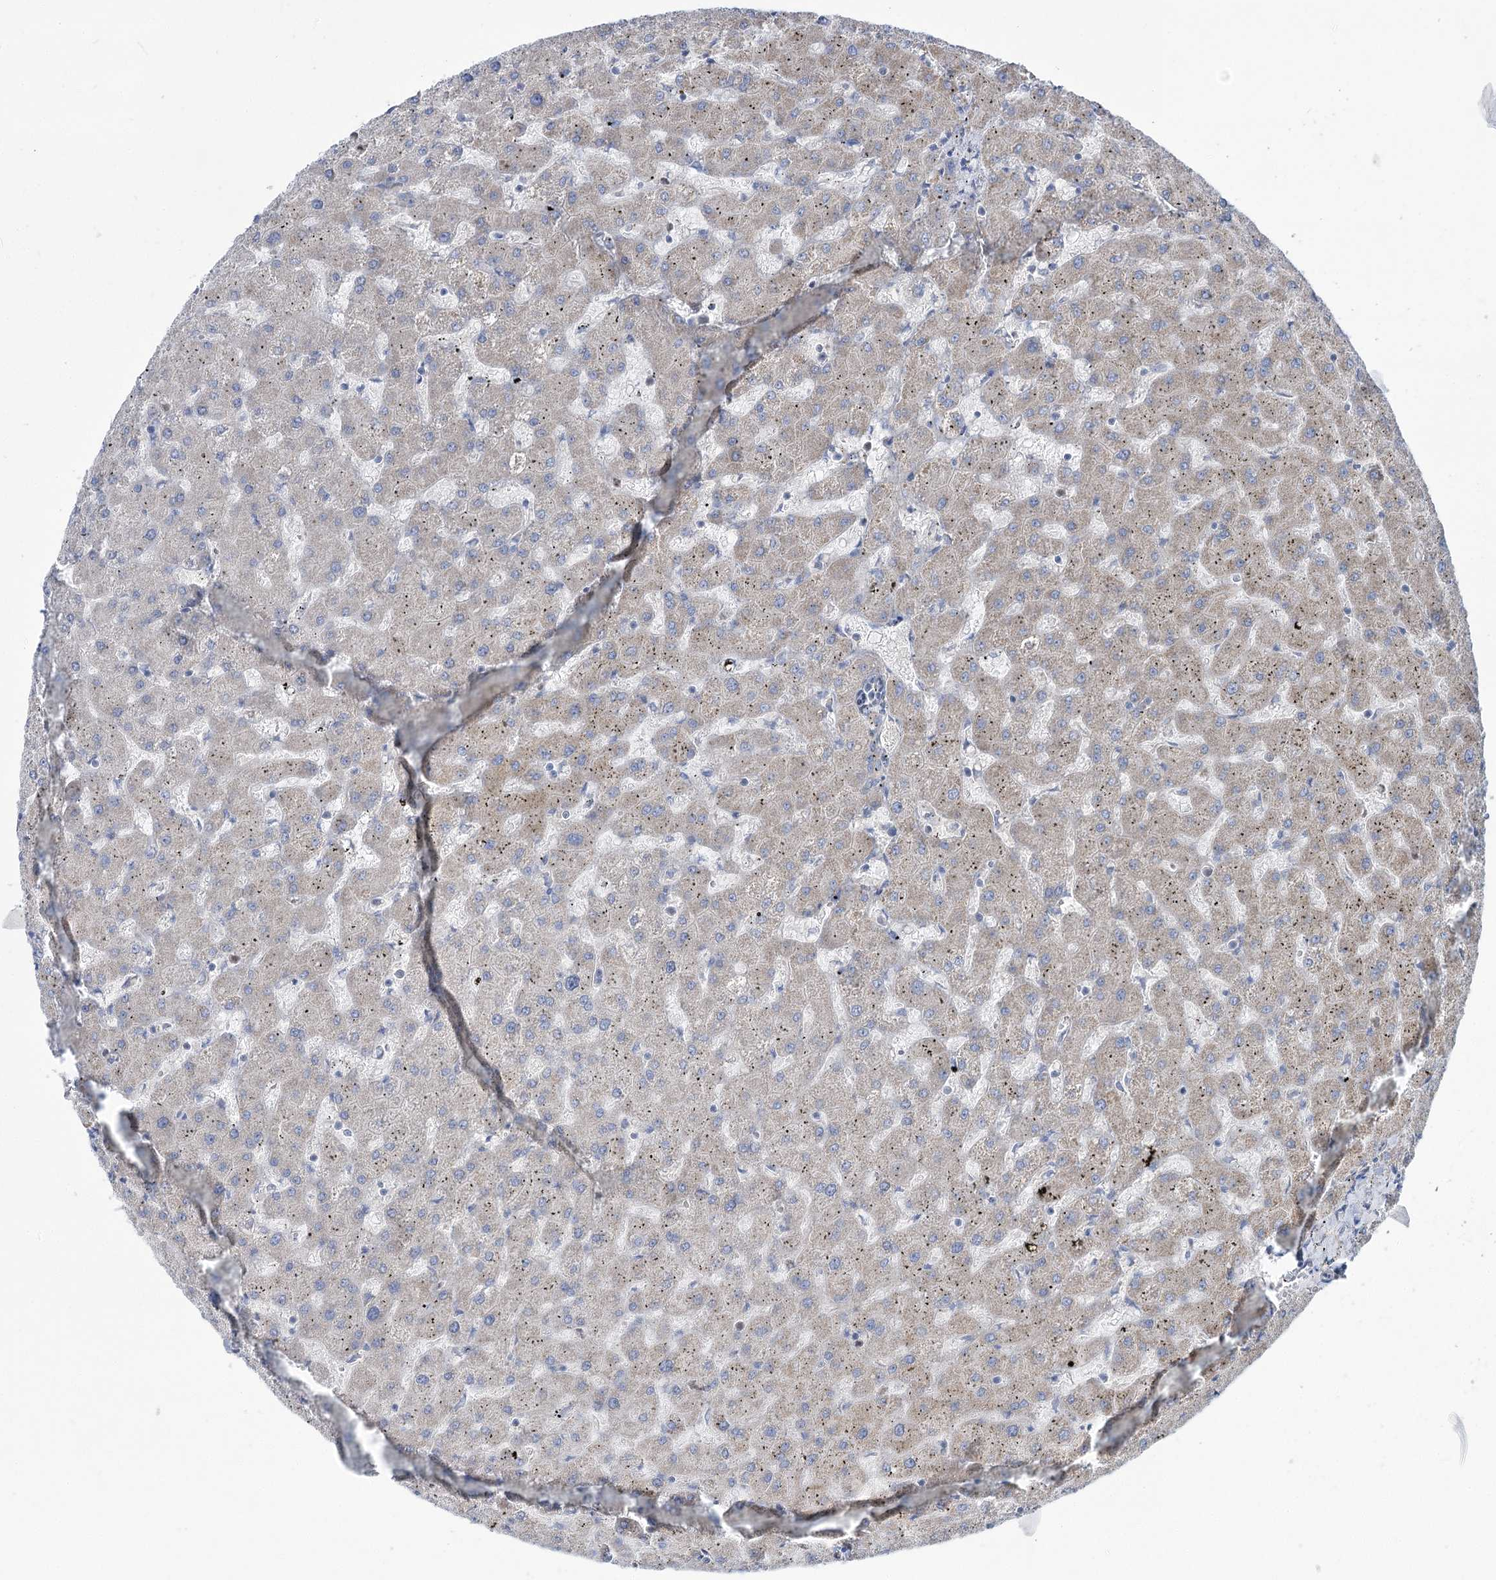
{"staining": {"intensity": "weak", "quantity": ">75%", "location": "cytoplasmic/membranous"}, "tissue": "liver", "cell_type": "Cholangiocytes", "image_type": "normal", "snomed": [{"axis": "morphology", "description": "Normal tissue, NOS"}, {"axis": "topography", "description": "Liver"}], "caption": "Brown immunohistochemical staining in normal liver exhibits weak cytoplasmic/membranous expression in approximately >75% of cholangiocytes. Immunohistochemistry (ihc) stains the protein in brown and the nuclei are stained blue.", "gene": "SCN11A", "patient": {"sex": "female", "age": 63}}